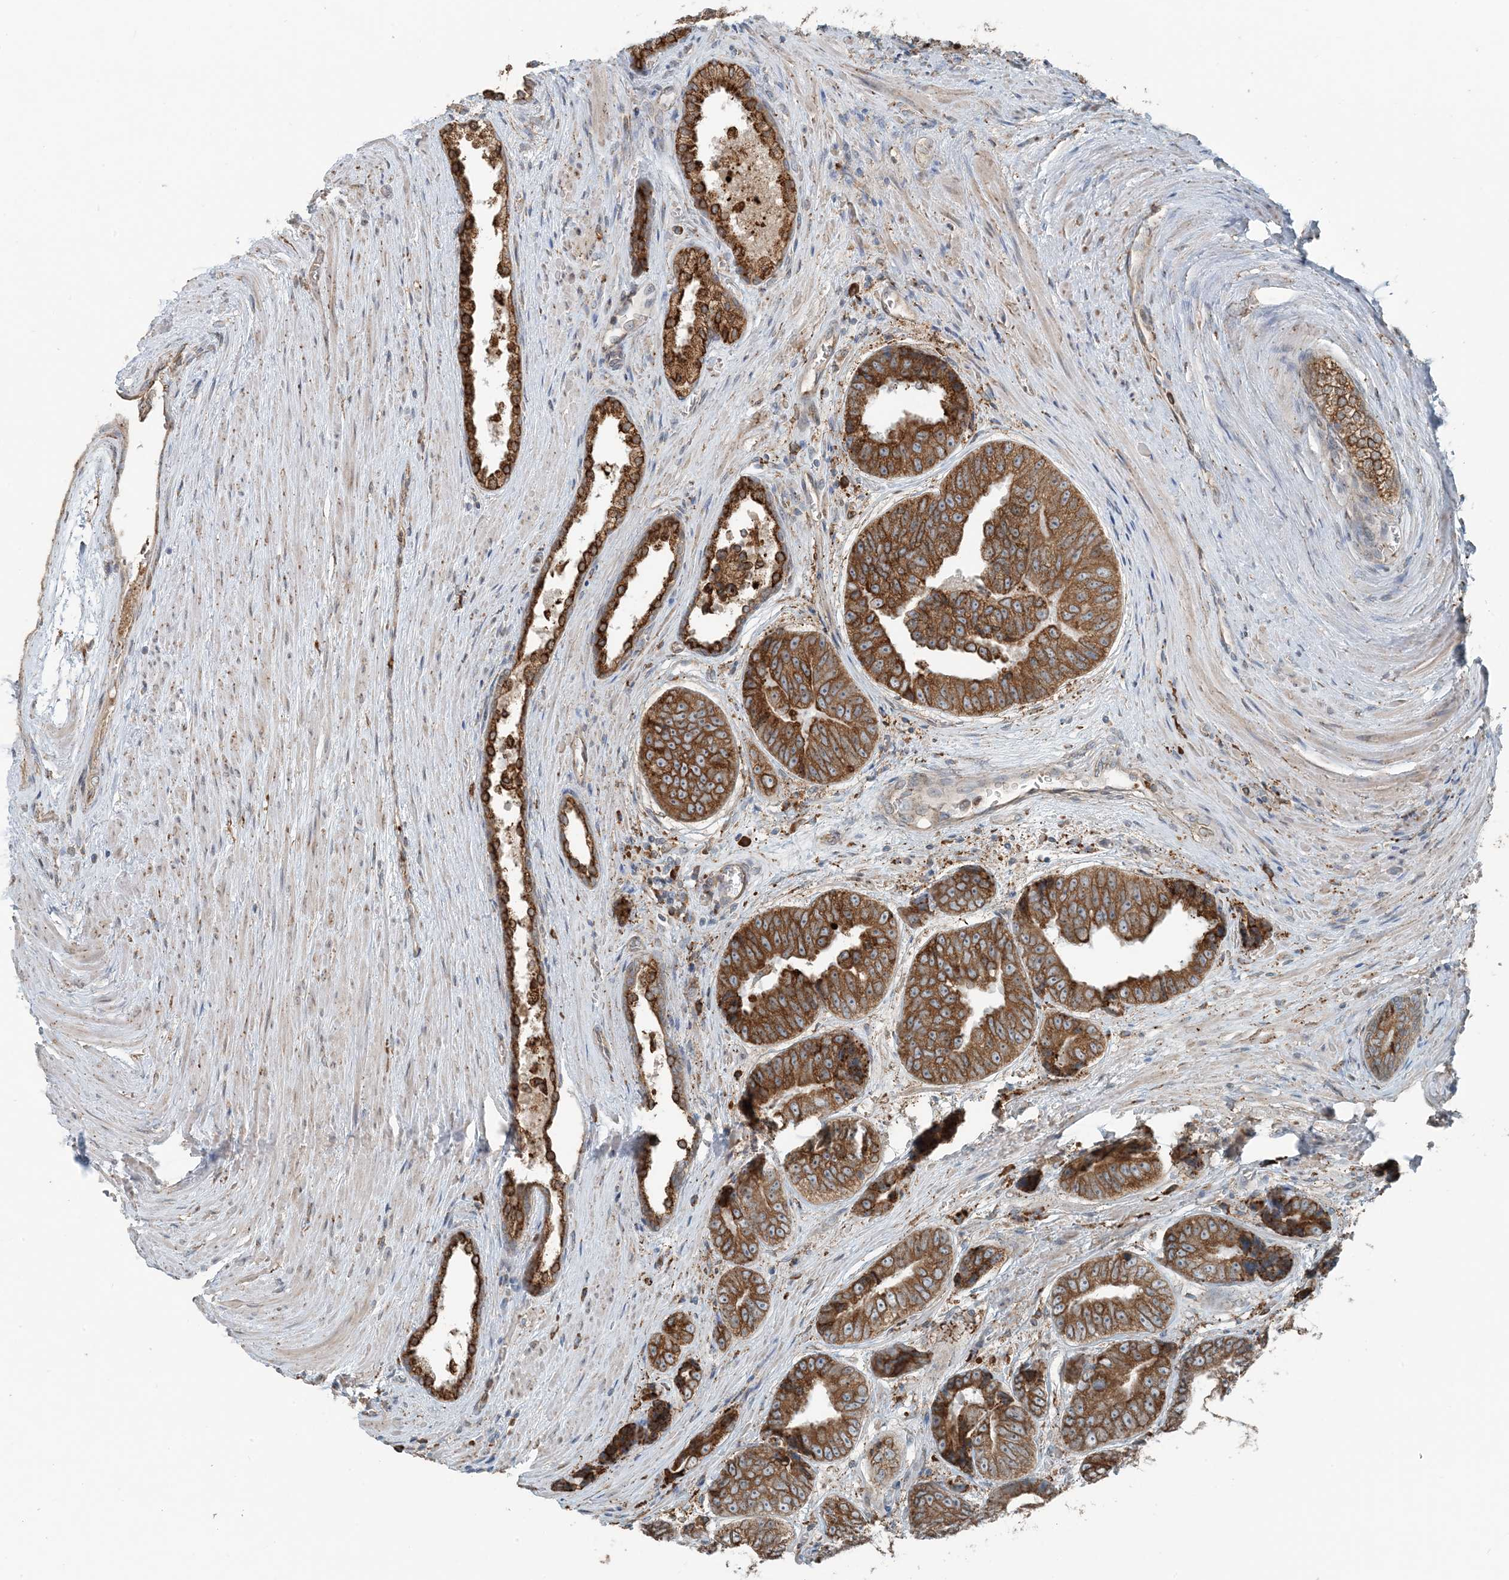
{"staining": {"intensity": "moderate", "quantity": ">75%", "location": "cytoplasmic/membranous"}, "tissue": "prostate cancer", "cell_type": "Tumor cells", "image_type": "cancer", "snomed": [{"axis": "morphology", "description": "Adenocarcinoma, High grade"}, {"axis": "topography", "description": "Prostate"}], "caption": "A brown stain shows moderate cytoplasmic/membranous expression of a protein in human prostate adenocarcinoma (high-grade) tumor cells.", "gene": "CERKL", "patient": {"sex": "male", "age": 61}}